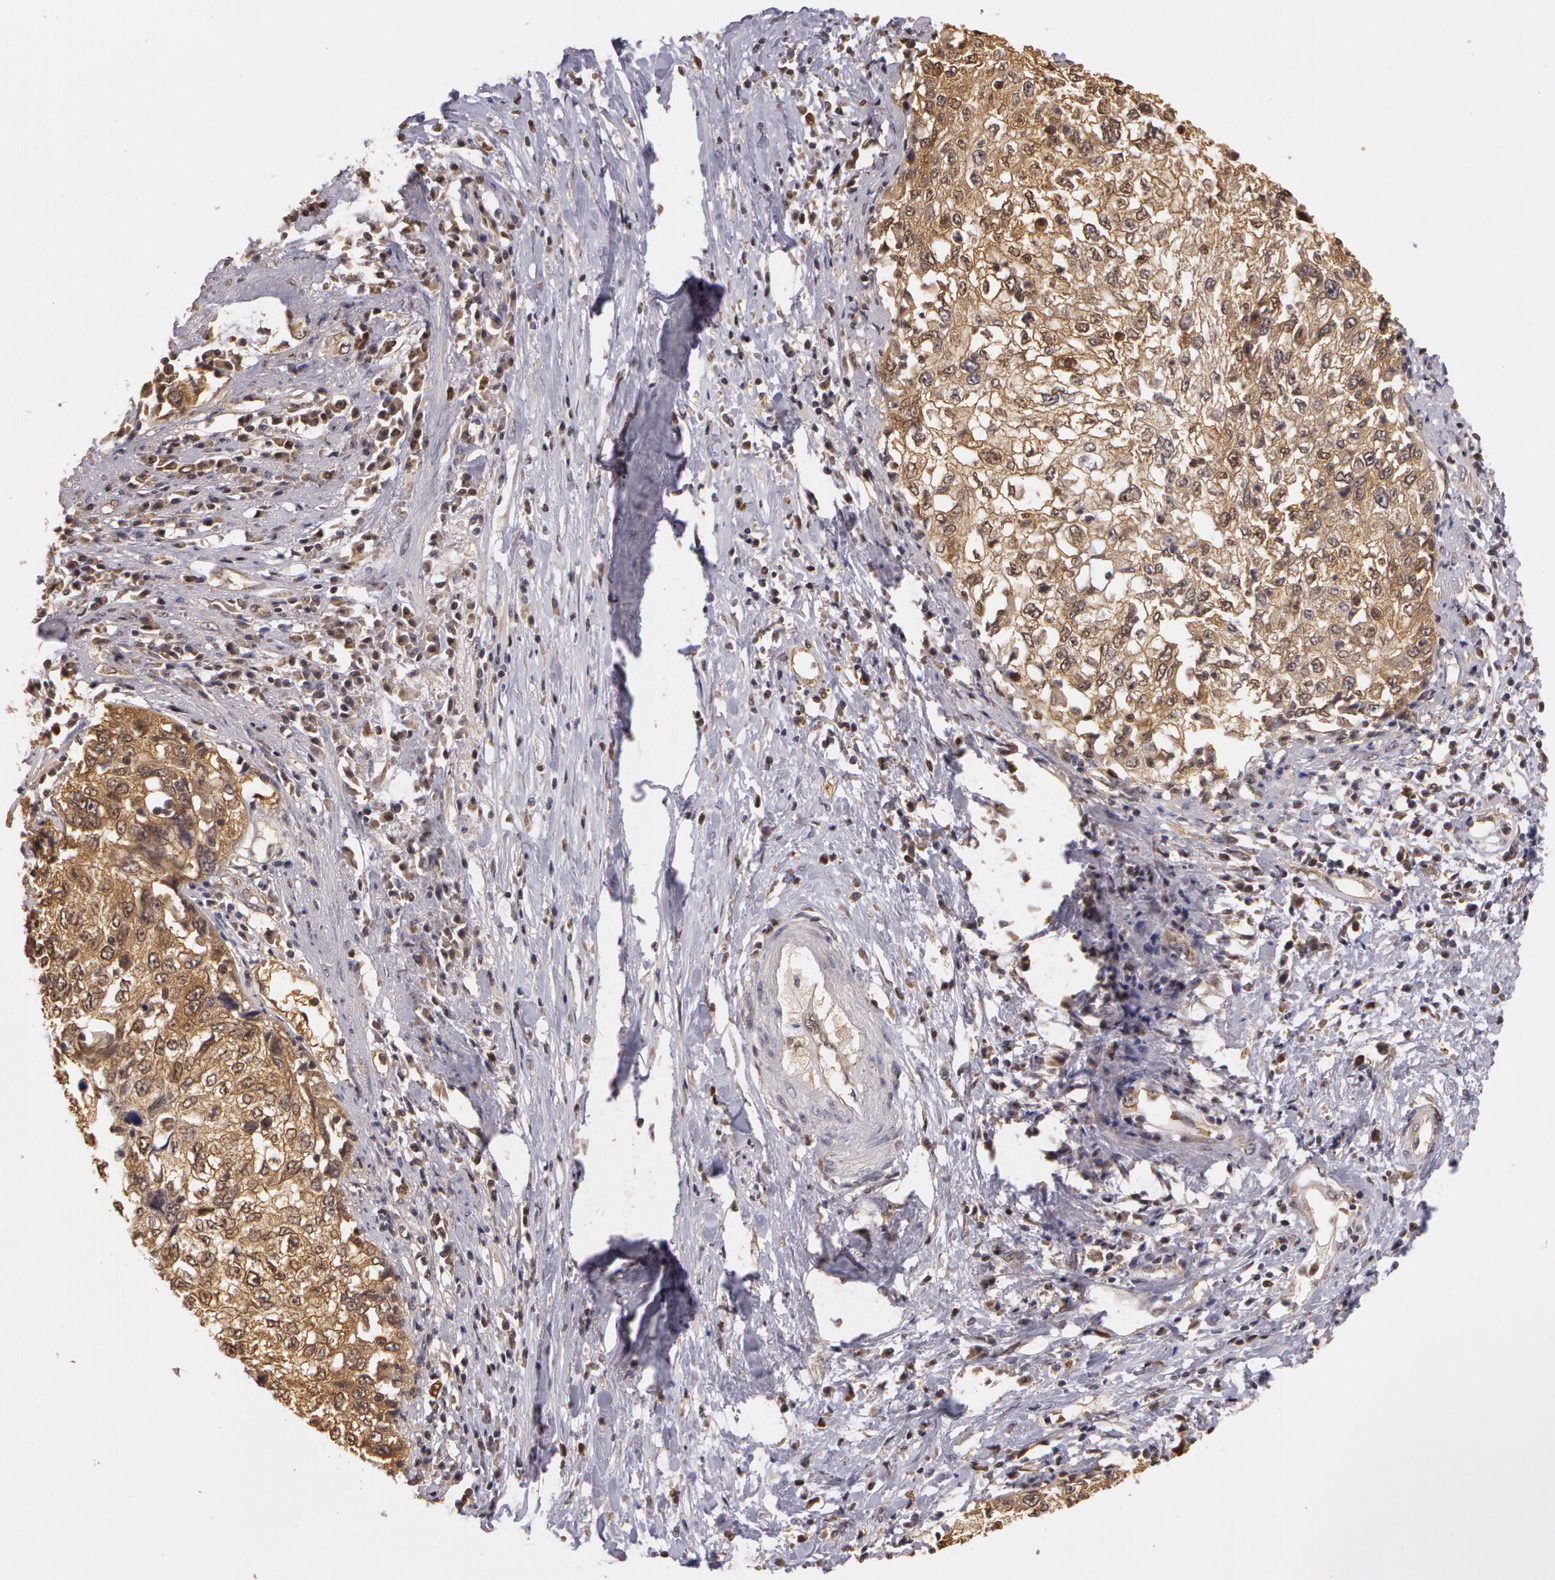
{"staining": {"intensity": "weak", "quantity": ">75%", "location": "cytoplasmic/membranous"}, "tissue": "cervical cancer", "cell_type": "Tumor cells", "image_type": "cancer", "snomed": [{"axis": "morphology", "description": "Squamous cell carcinoma, NOS"}, {"axis": "topography", "description": "Cervix"}], "caption": "Immunohistochemical staining of cervical cancer displays low levels of weak cytoplasmic/membranous protein positivity in approximately >75% of tumor cells. (brown staining indicates protein expression, while blue staining denotes nuclei).", "gene": "AHSA1", "patient": {"sex": "female", "age": 57}}